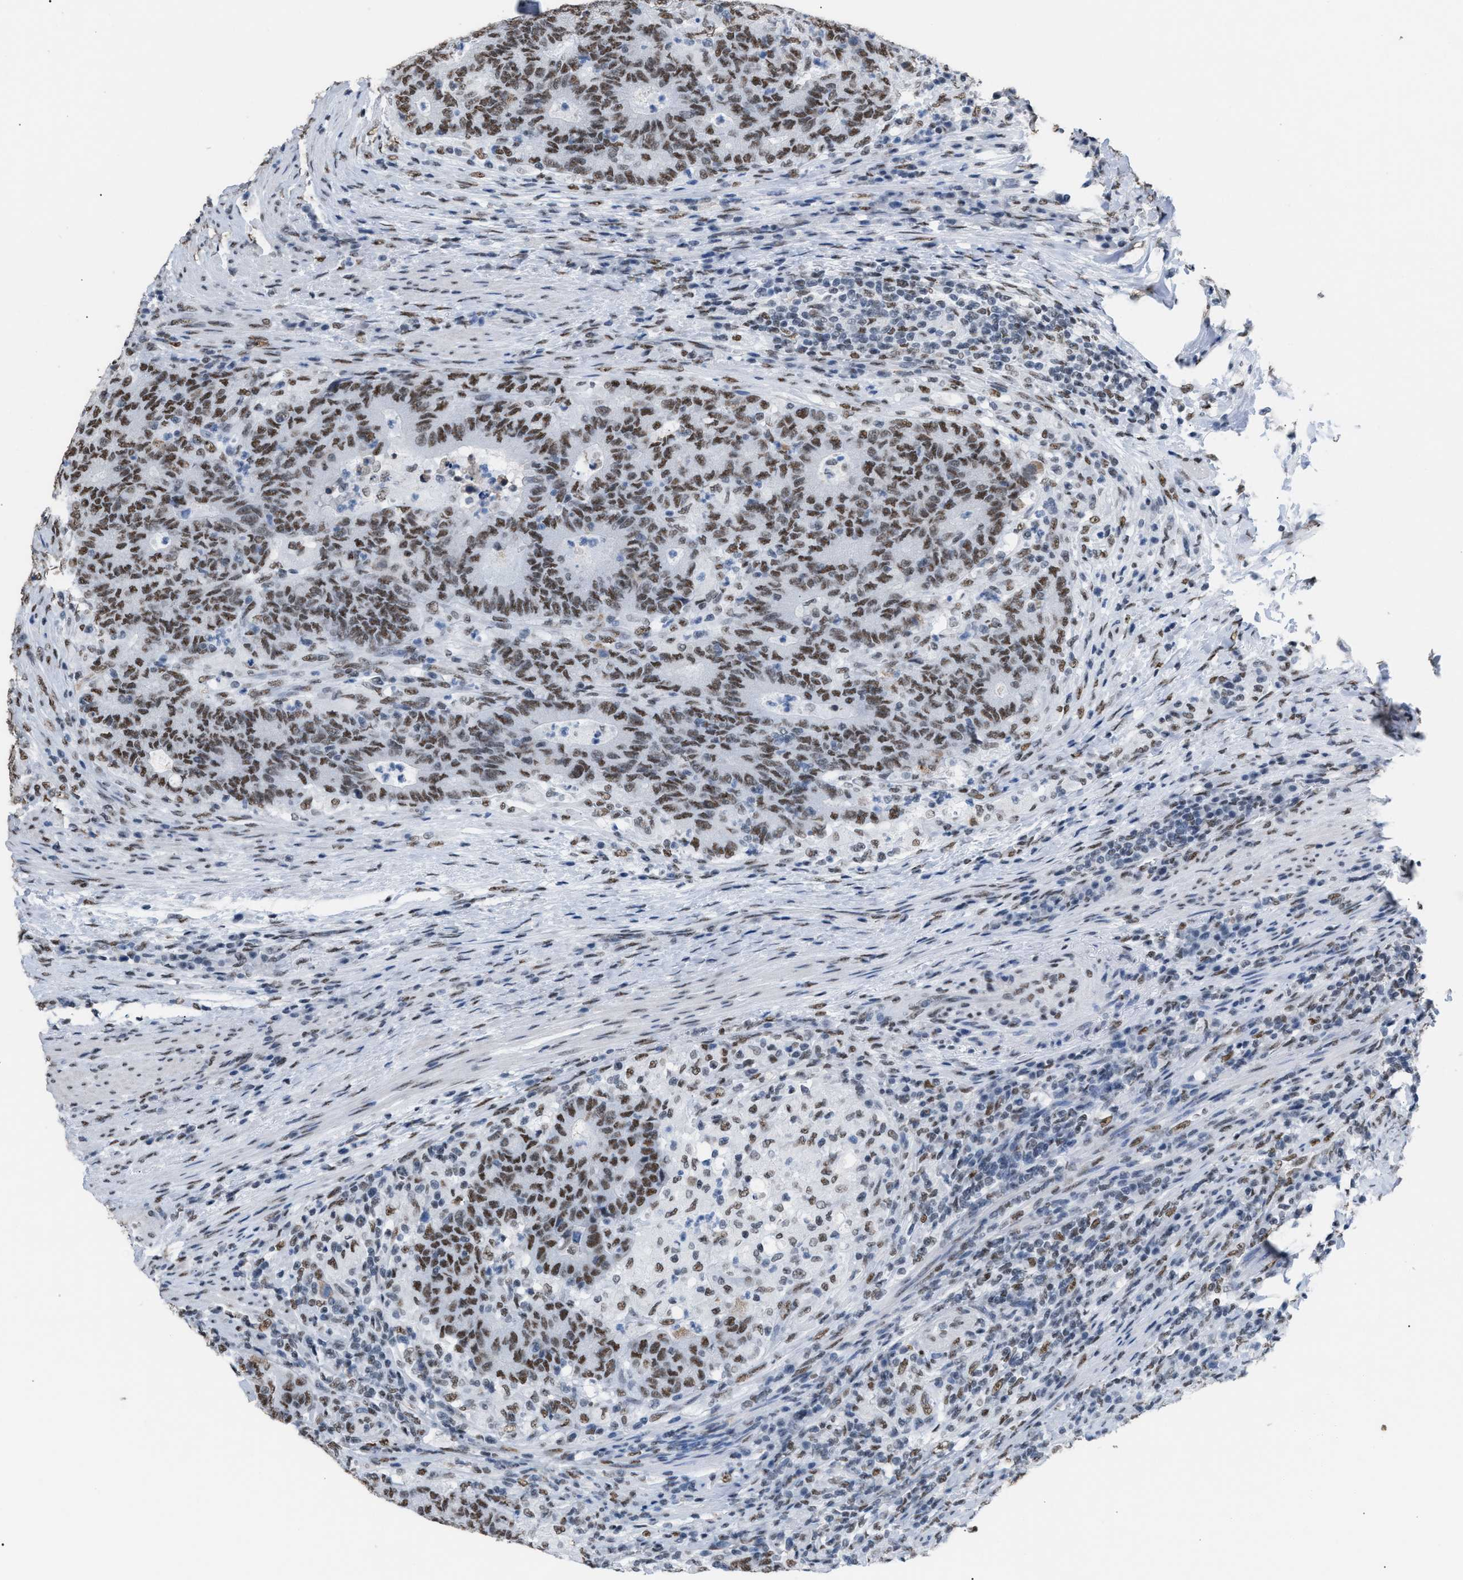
{"staining": {"intensity": "moderate", "quantity": ">75%", "location": "nuclear"}, "tissue": "colorectal cancer", "cell_type": "Tumor cells", "image_type": "cancer", "snomed": [{"axis": "morphology", "description": "Normal tissue, NOS"}, {"axis": "morphology", "description": "Adenocarcinoma, NOS"}, {"axis": "topography", "description": "Colon"}], "caption": "Approximately >75% of tumor cells in human adenocarcinoma (colorectal) exhibit moderate nuclear protein staining as visualized by brown immunohistochemical staining.", "gene": "CCAR2", "patient": {"sex": "female", "age": 75}}